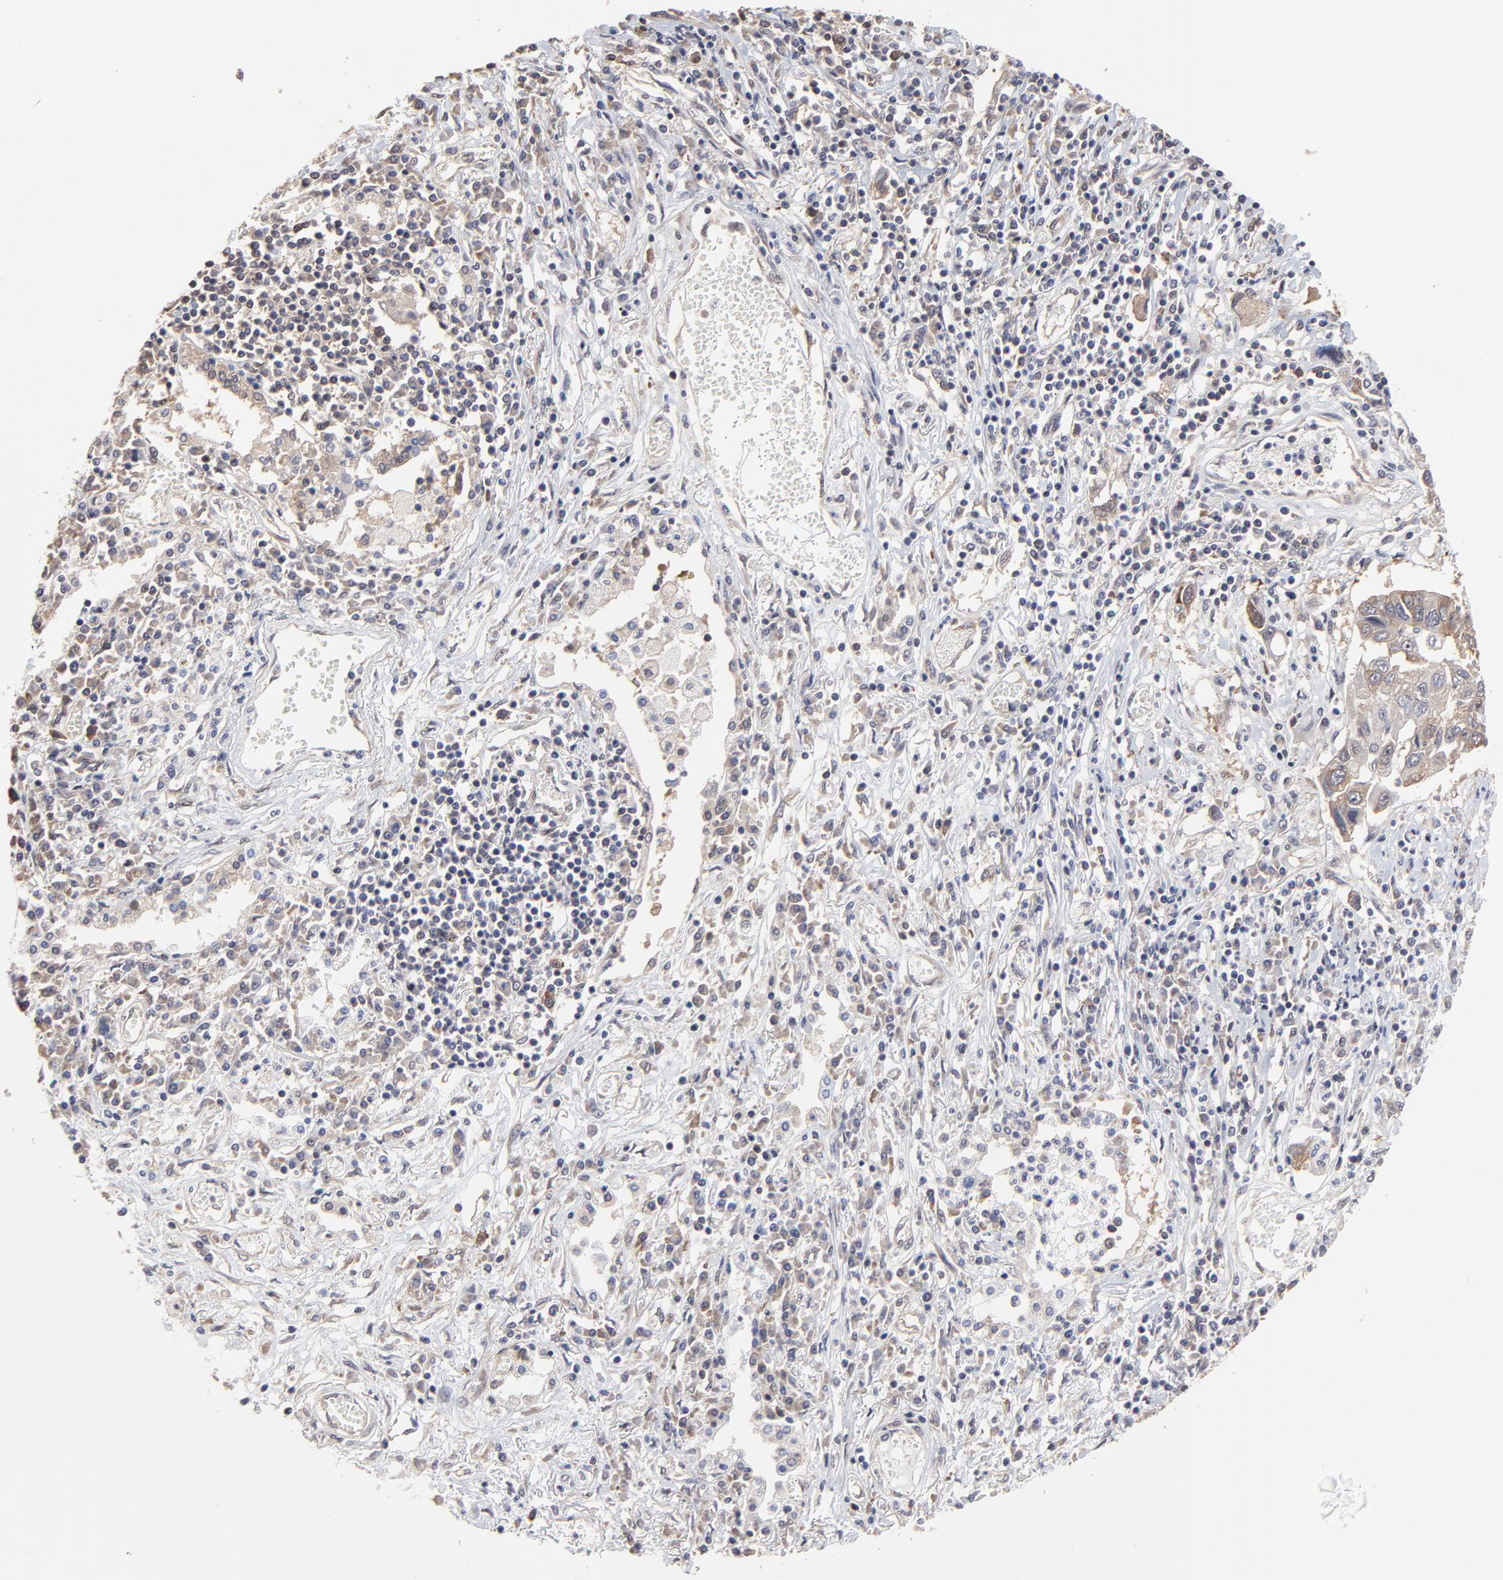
{"staining": {"intensity": "weak", "quantity": ">75%", "location": "cytoplasmic/membranous"}, "tissue": "lung cancer", "cell_type": "Tumor cells", "image_type": "cancer", "snomed": [{"axis": "morphology", "description": "Squamous cell carcinoma, NOS"}, {"axis": "topography", "description": "Lung"}], "caption": "Approximately >75% of tumor cells in lung cancer demonstrate weak cytoplasmic/membranous protein staining as visualized by brown immunohistochemical staining.", "gene": "CCT2", "patient": {"sex": "male", "age": 71}}